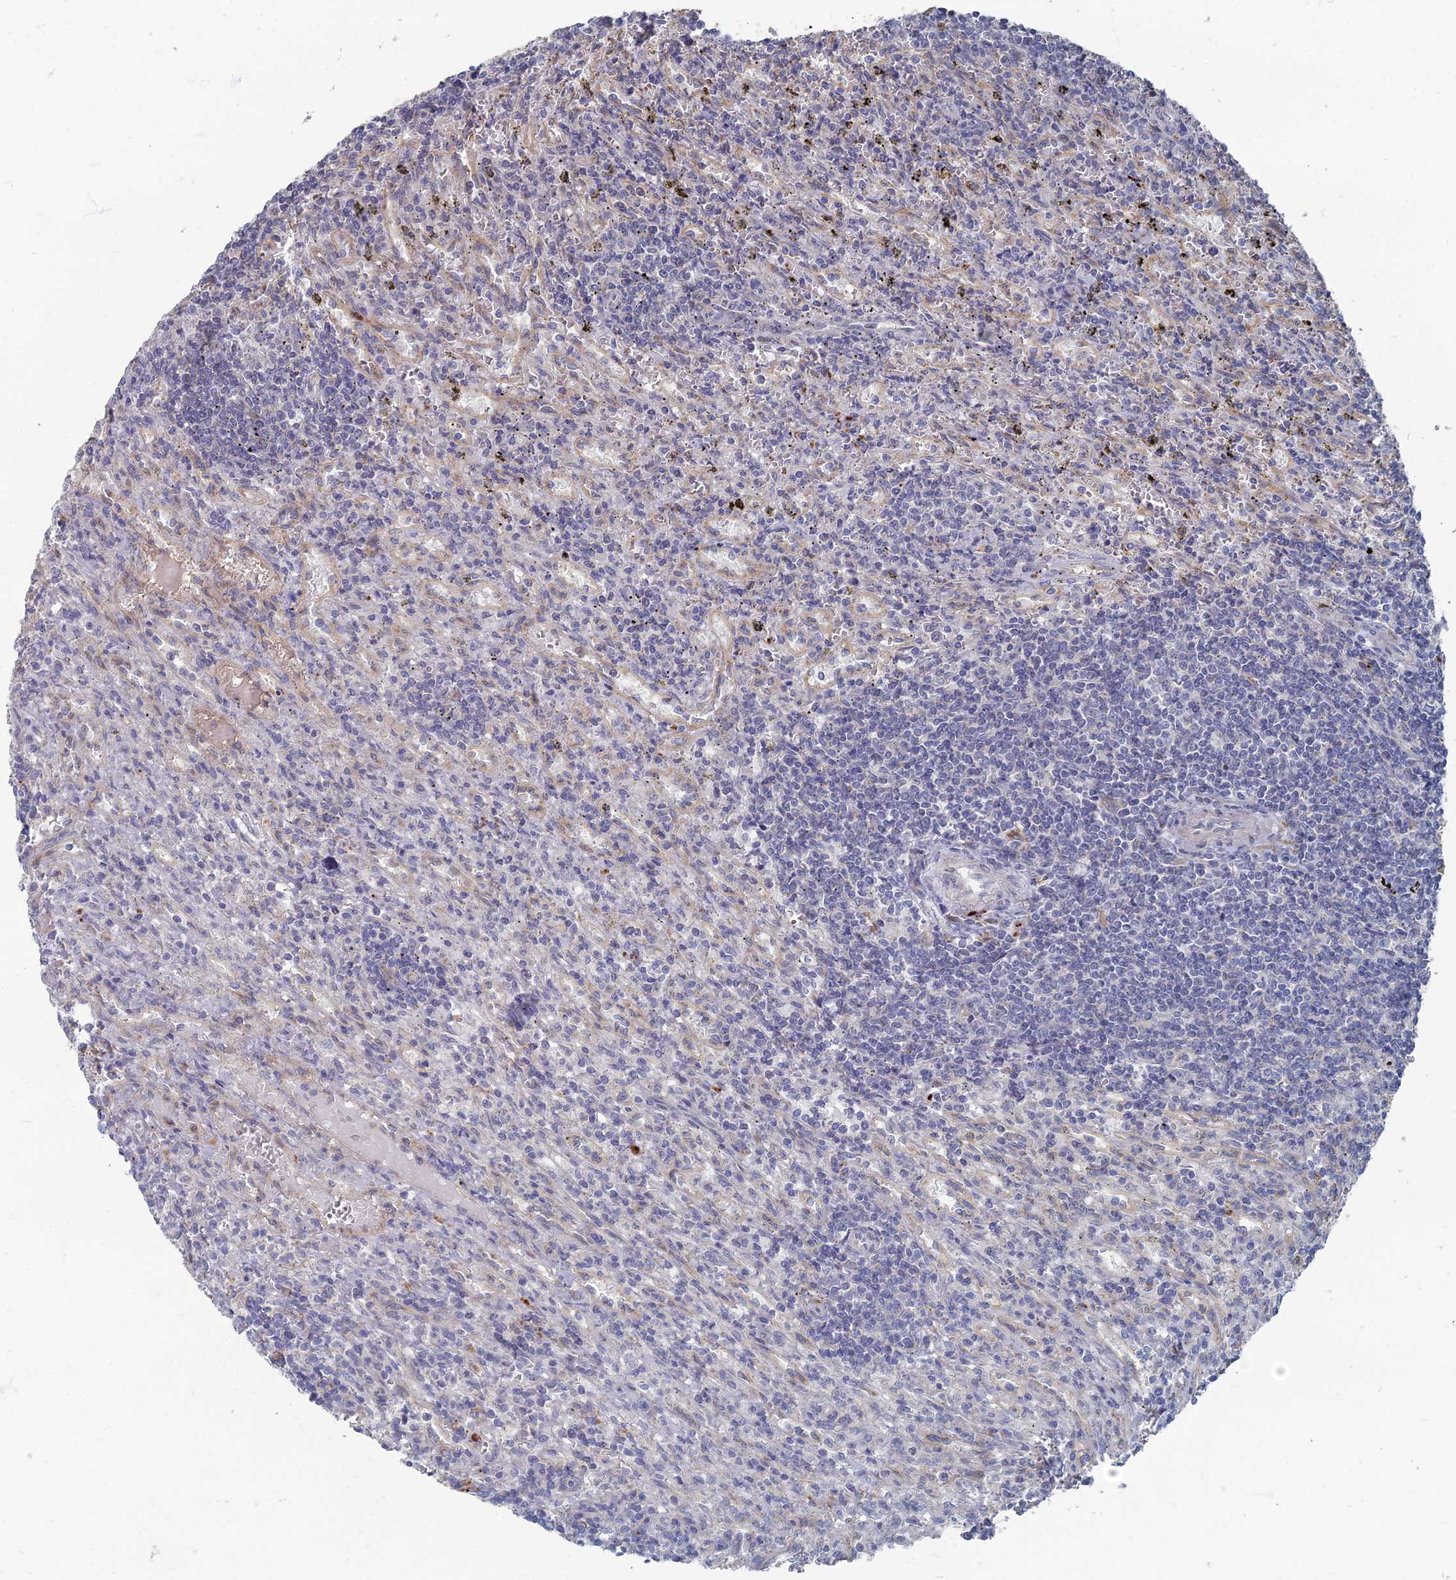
{"staining": {"intensity": "negative", "quantity": "none", "location": "none"}, "tissue": "lymphoma", "cell_type": "Tumor cells", "image_type": "cancer", "snomed": [{"axis": "morphology", "description": "Malignant lymphoma, non-Hodgkin's type, Low grade"}, {"axis": "topography", "description": "Spleen"}], "caption": "High magnification brightfield microscopy of lymphoma stained with DAB (3,3'-diaminobenzidine) (brown) and counterstained with hematoxylin (blue): tumor cells show no significant staining.", "gene": "TMEM128", "patient": {"sex": "male", "age": 76}}